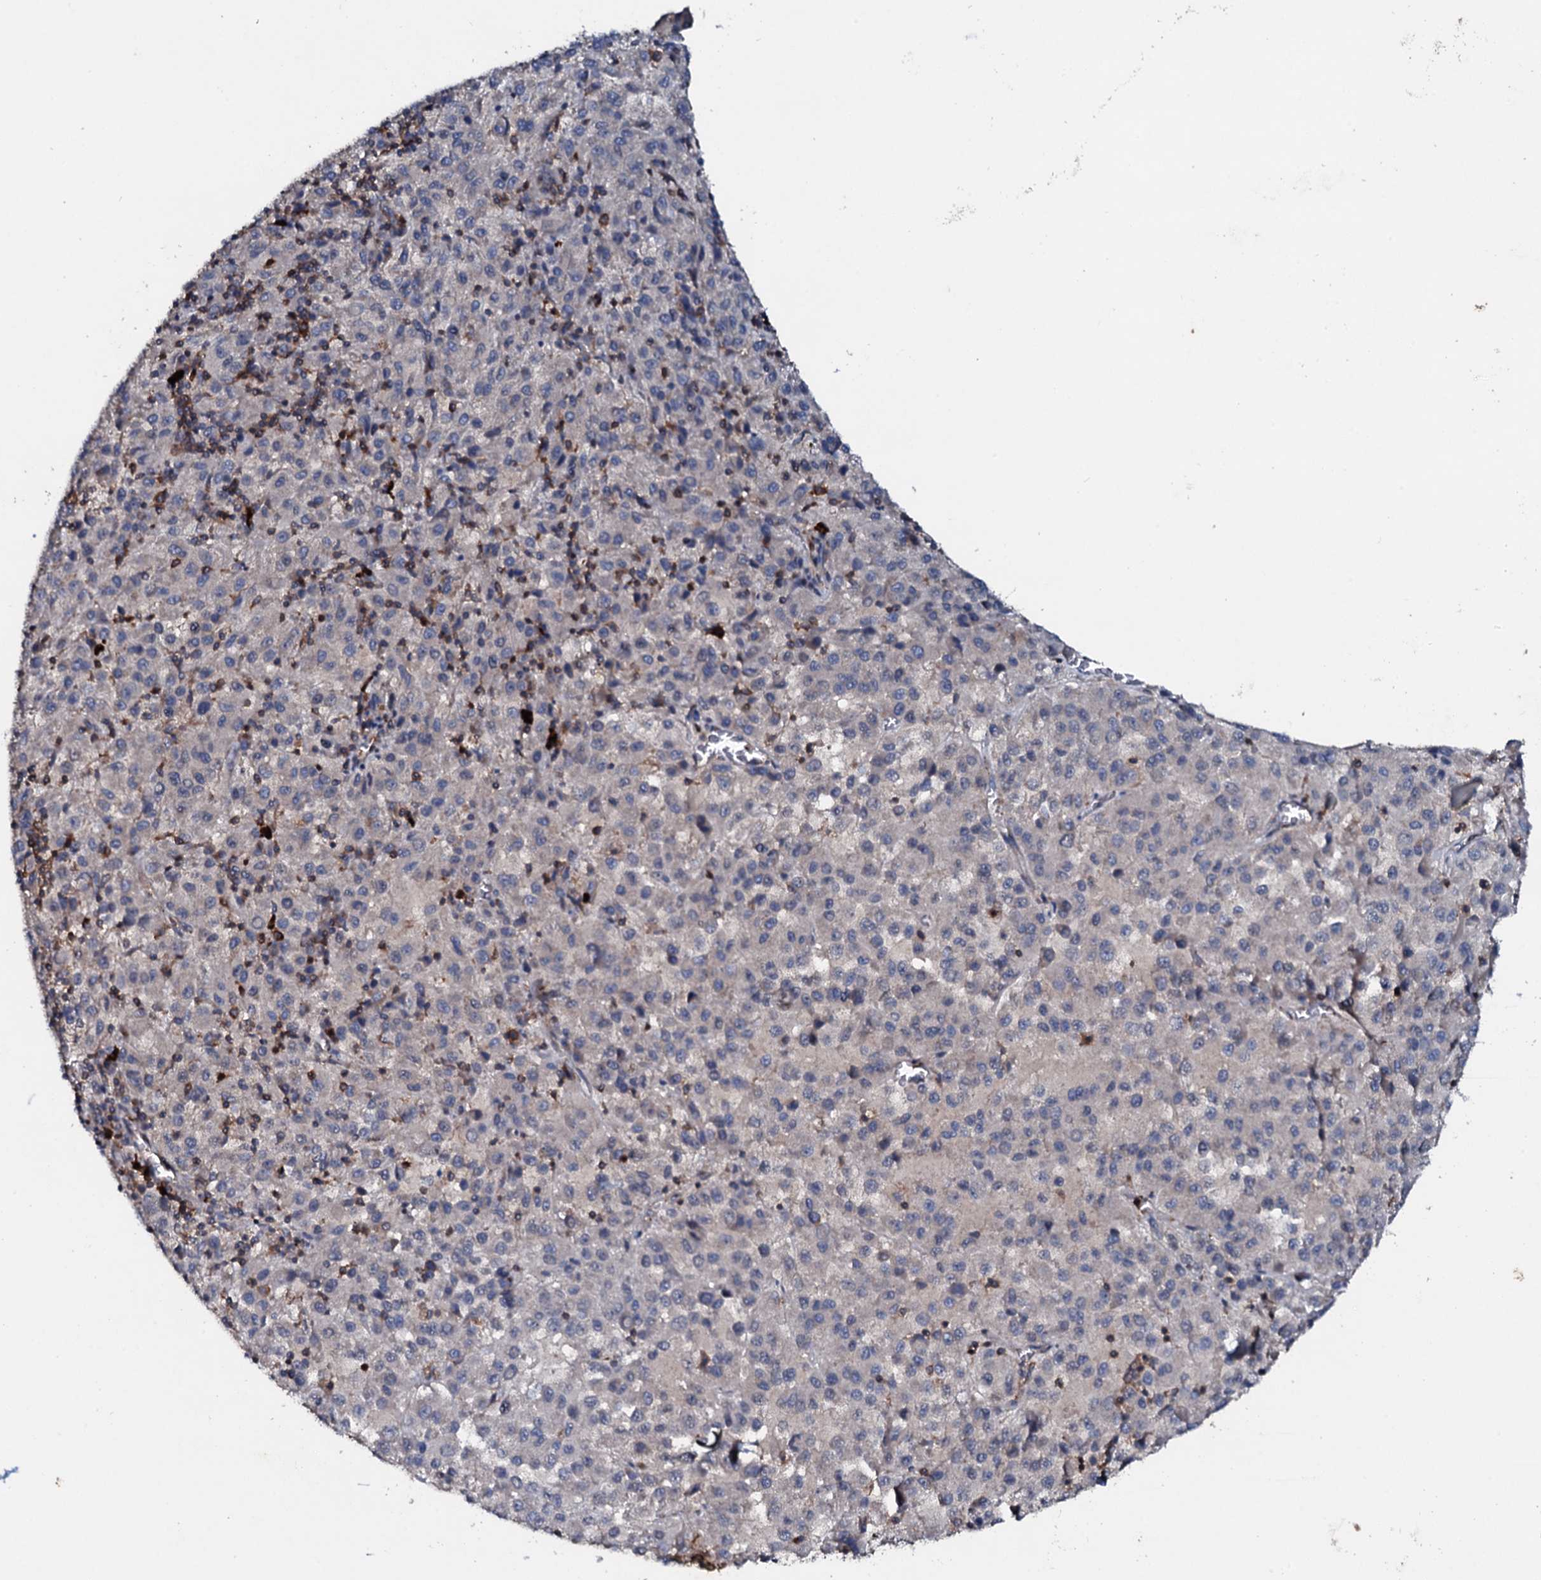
{"staining": {"intensity": "negative", "quantity": "none", "location": "none"}, "tissue": "melanoma", "cell_type": "Tumor cells", "image_type": "cancer", "snomed": [{"axis": "morphology", "description": "Malignant melanoma, Metastatic site"}, {"axis": "topography", "description": "Lung"}], "caption": "This is an IHC micrograph of melanoma. There is no expression in tumor cells.", "gene": "GRK2", "patient": {"sex": "male", "age": 64}}